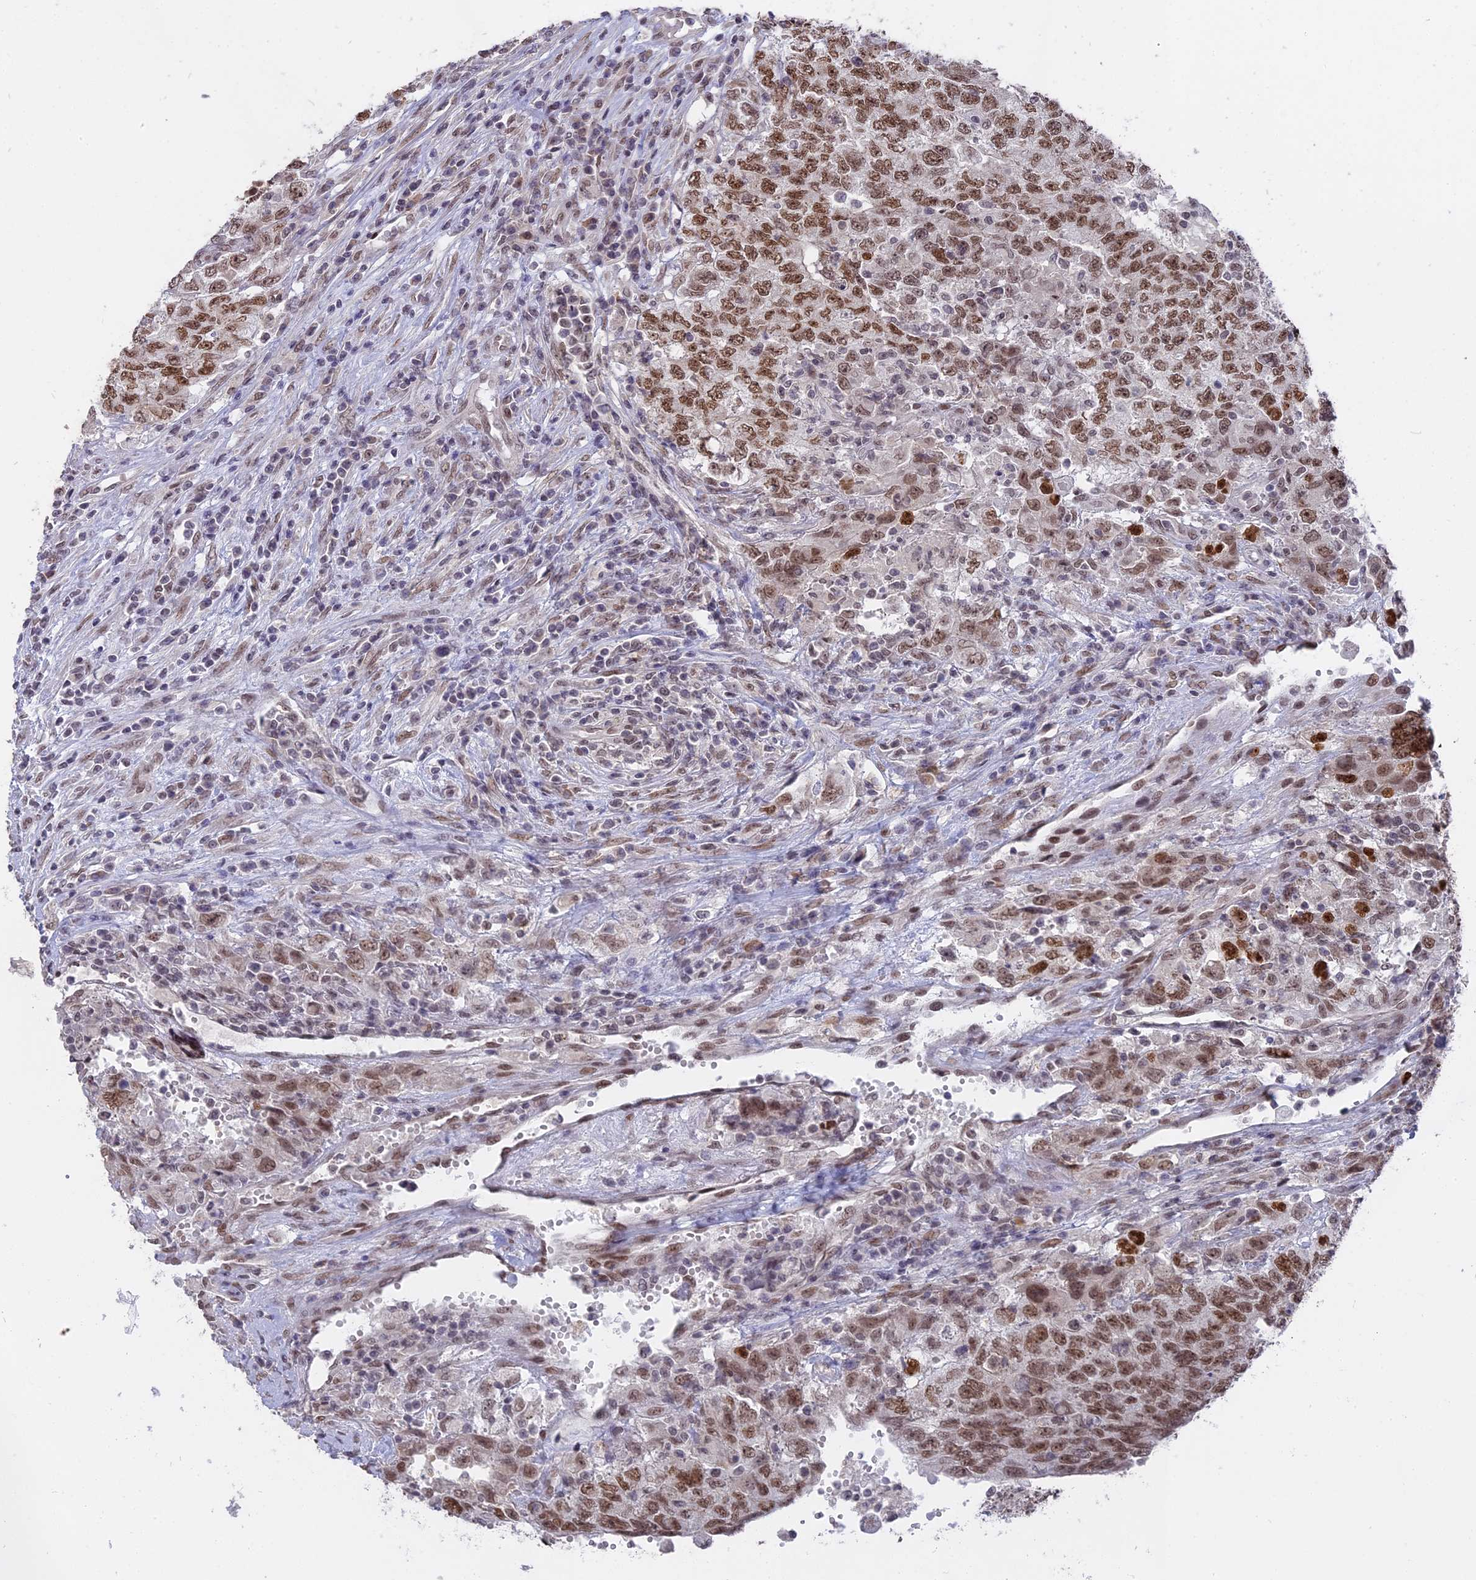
{"staining": {"intensity": "moderate", "quantity": ">75%", "location": "nuclear"}, "tissue": "testis cancer", "cell_type": "Tumor cells", "image_type": "cancer", "snomed": [{"axis": "morphology", "description": "Carcinoma, Embryonal, NOS"}, {"axis": "topography", "description": "Testis"}], "caption": "An image of testis cancer (embryonal carcinoma) stained for a protein demonstrates moderate nuclear brown staining in tumor cells.", "gene": "NR1H3", "patient": {"sex": "male", "age": 34}}